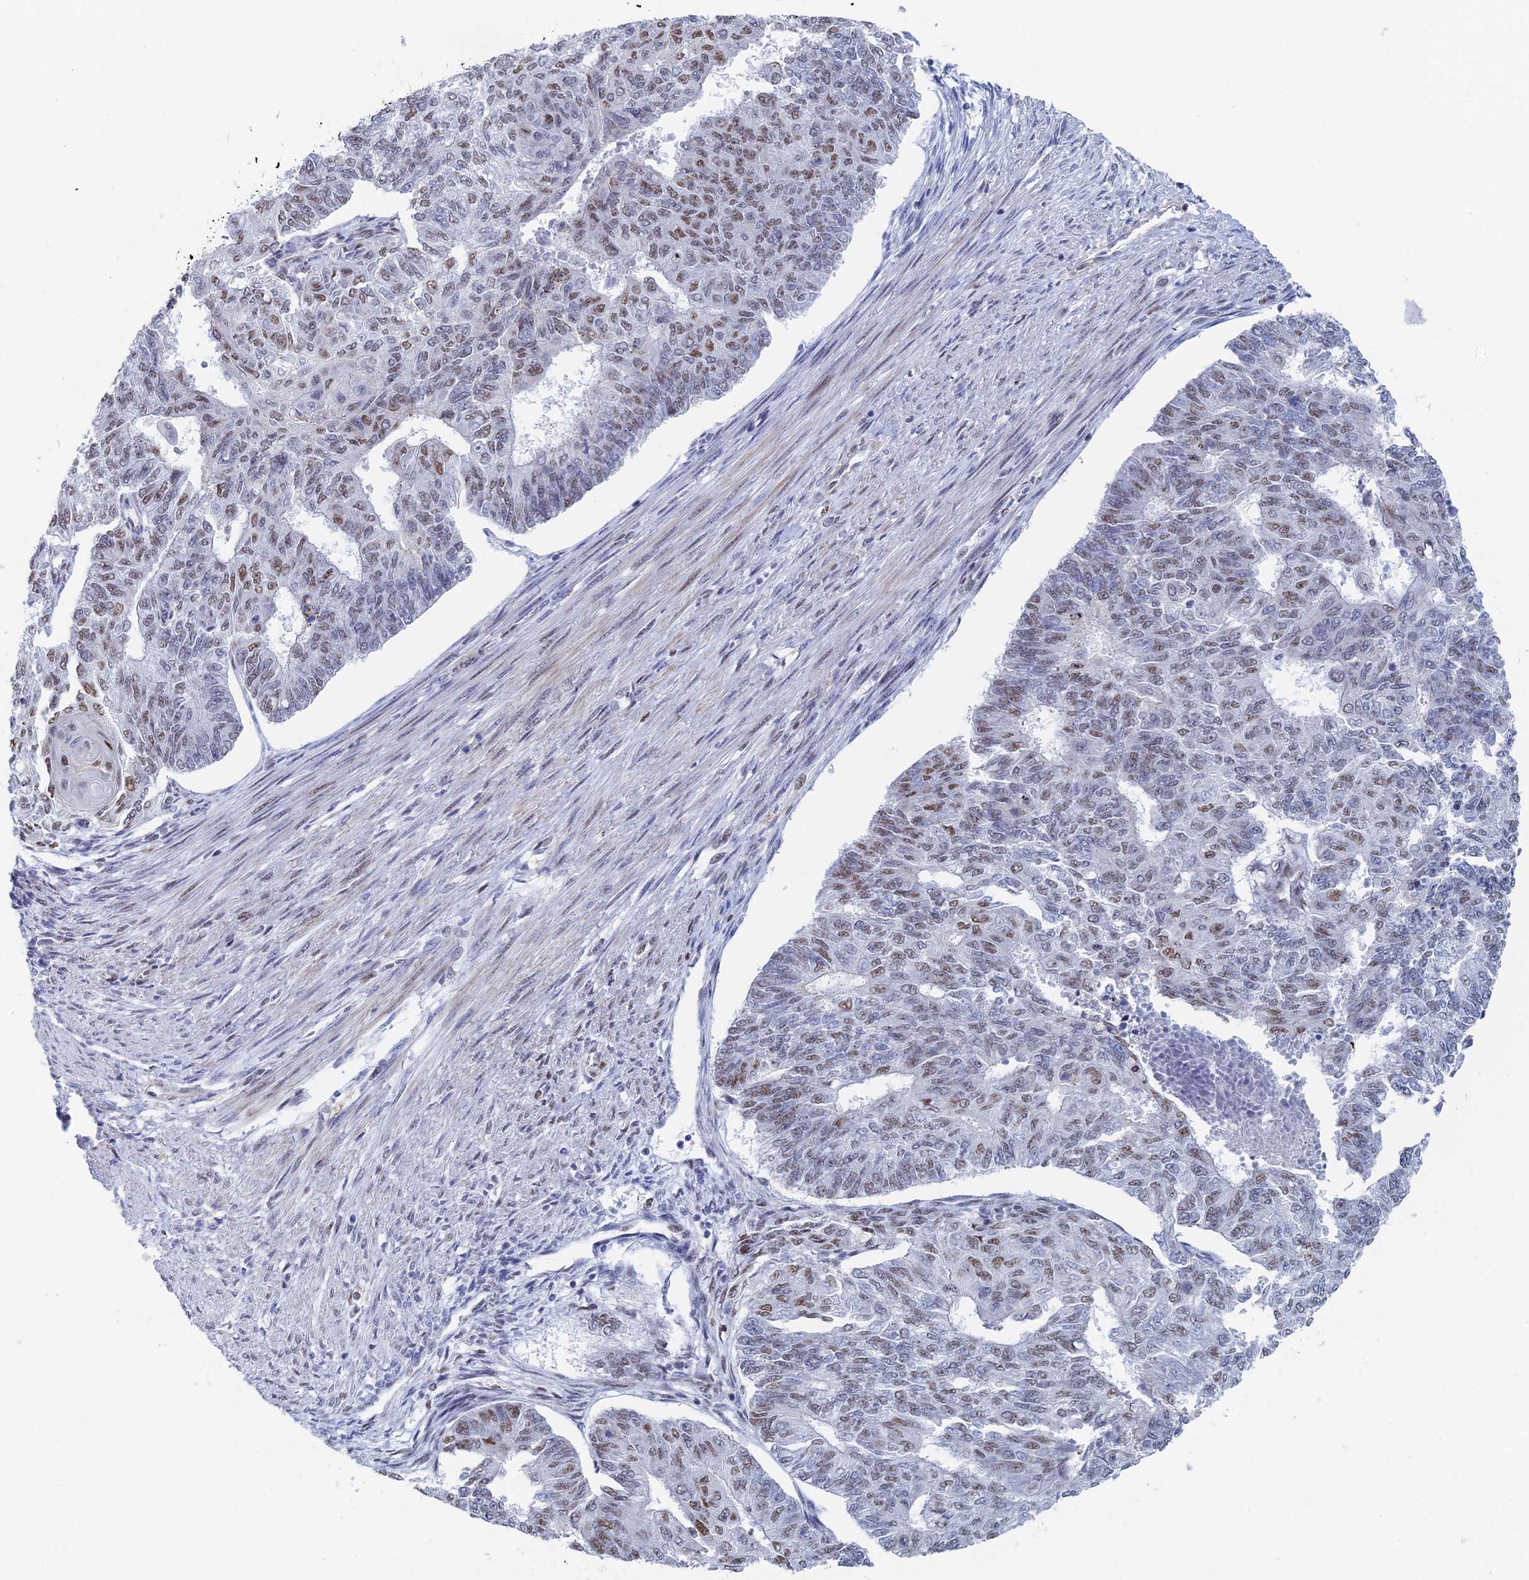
{"staining": {"intensity": "moderate", "quantity": "25%-75%", "location": "nuclear"}, "tissue": "endometrial cancer", "cell_type": "Tumor cells", "image_type": "cancer", "snomed": [{"axis": "morphology", "description": "Adenocarcinoma, NOS"}, {"axis": "topography", "description": "Endometrium"}], "caption": "Protein staining shows moderate nuclear expression in approximately 25%-75% of tumor cells in endometrial cancer.", "gene": "GMNC", "patient": {"sex": "female", "age": 32}}